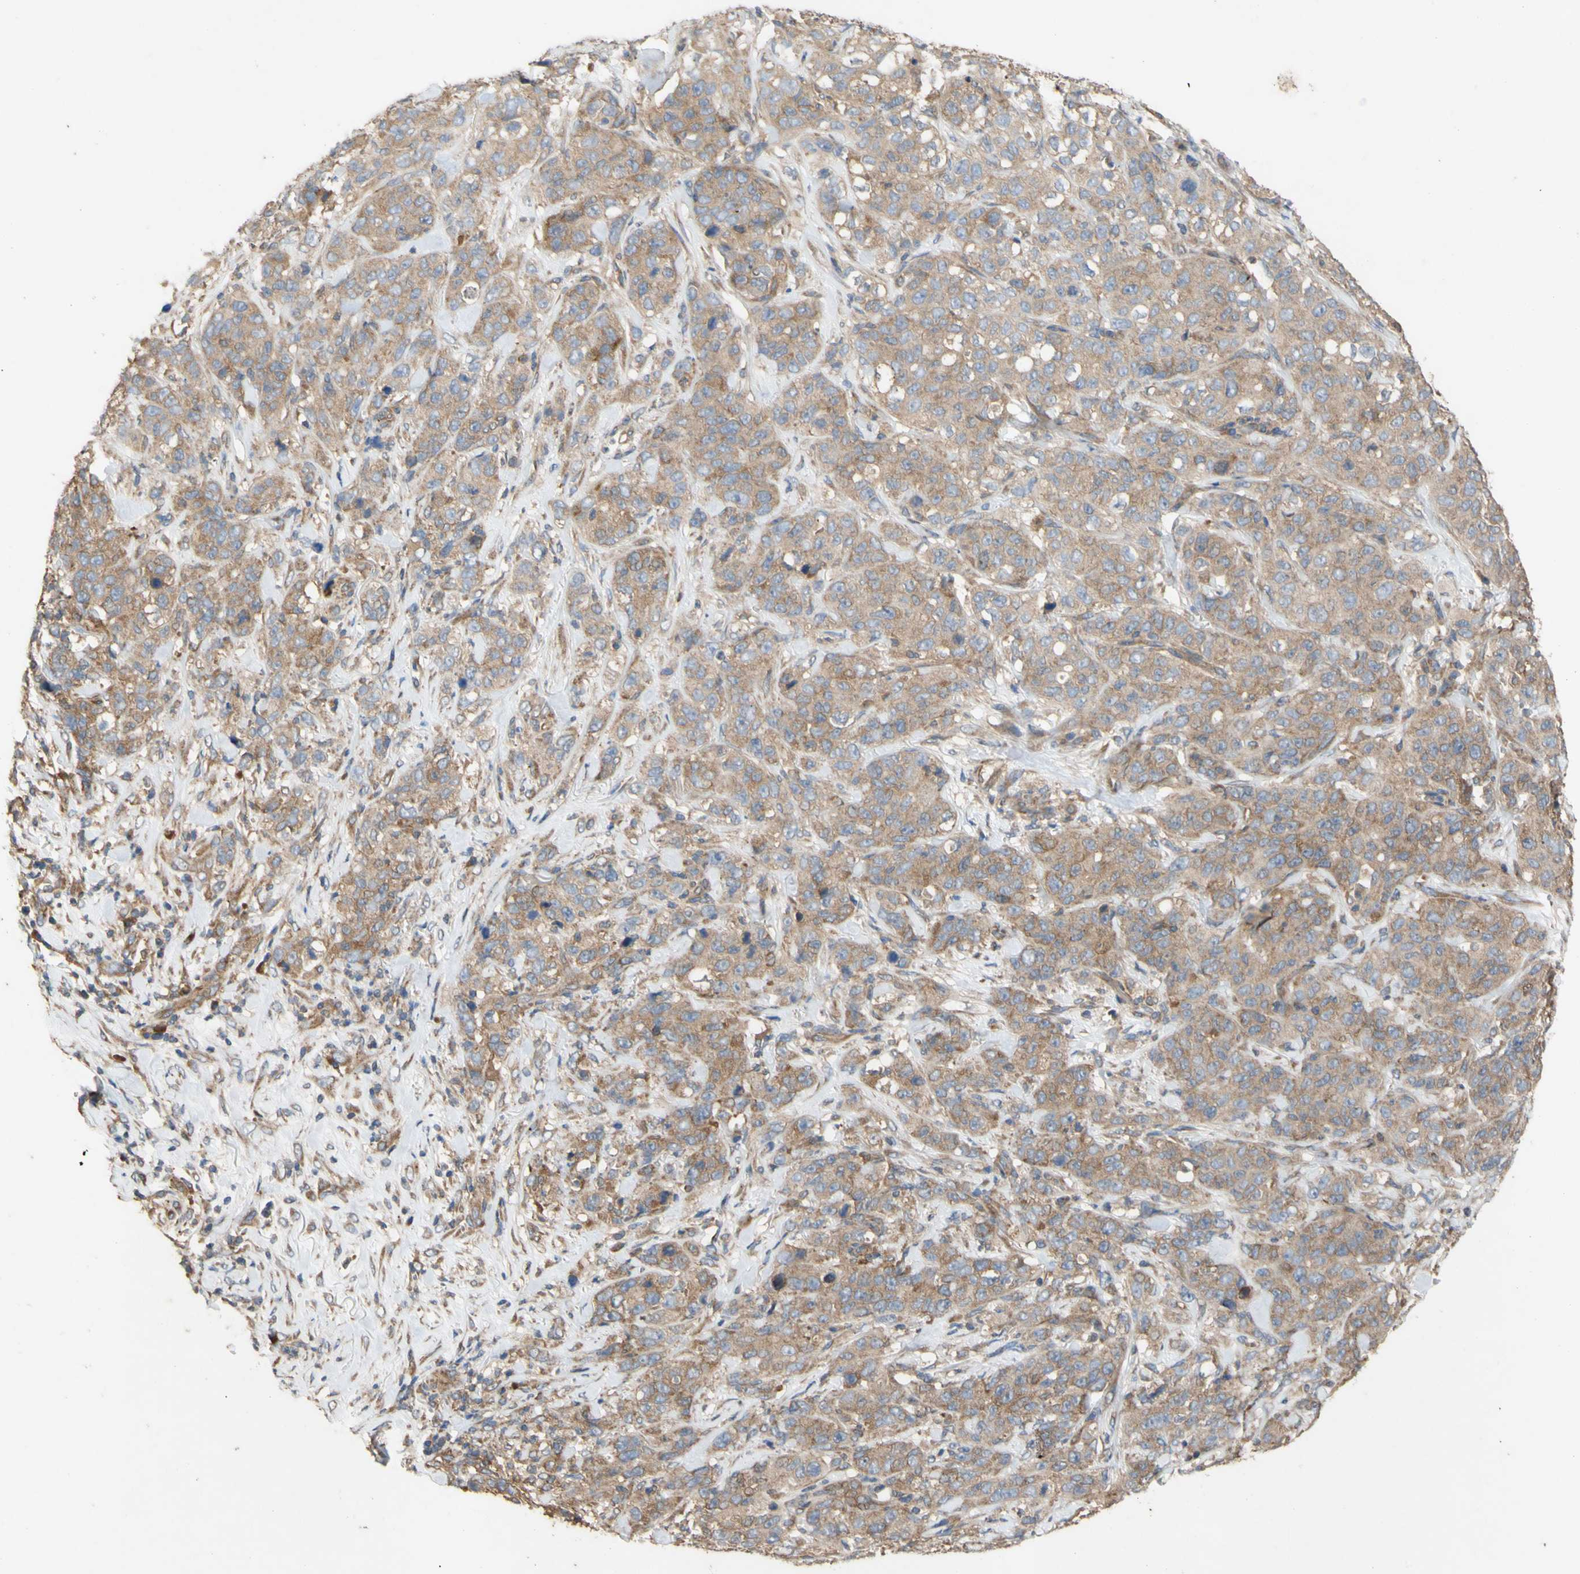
{"staining": {"intensity": "moderate", "quantity": ">75%", "location": "cytoplasmic/membranous"}, "tissue": "stomach cancer", "cell_type": "Tumor cells", "image_type": "cancer", "snomed": [{"axis": "morphology", "description": "Adenocarcinoma, NOS"}, {"axis": "topography", "description": "Stomach"}], "caption": "Stomach cancer stained for a protein (brown) displays moderate cytoplasmic/membranous positive positivity in about >75% of tumor cells.", "gene": "EIF2S3", "patient": {"sex": "male", "age": 48}}